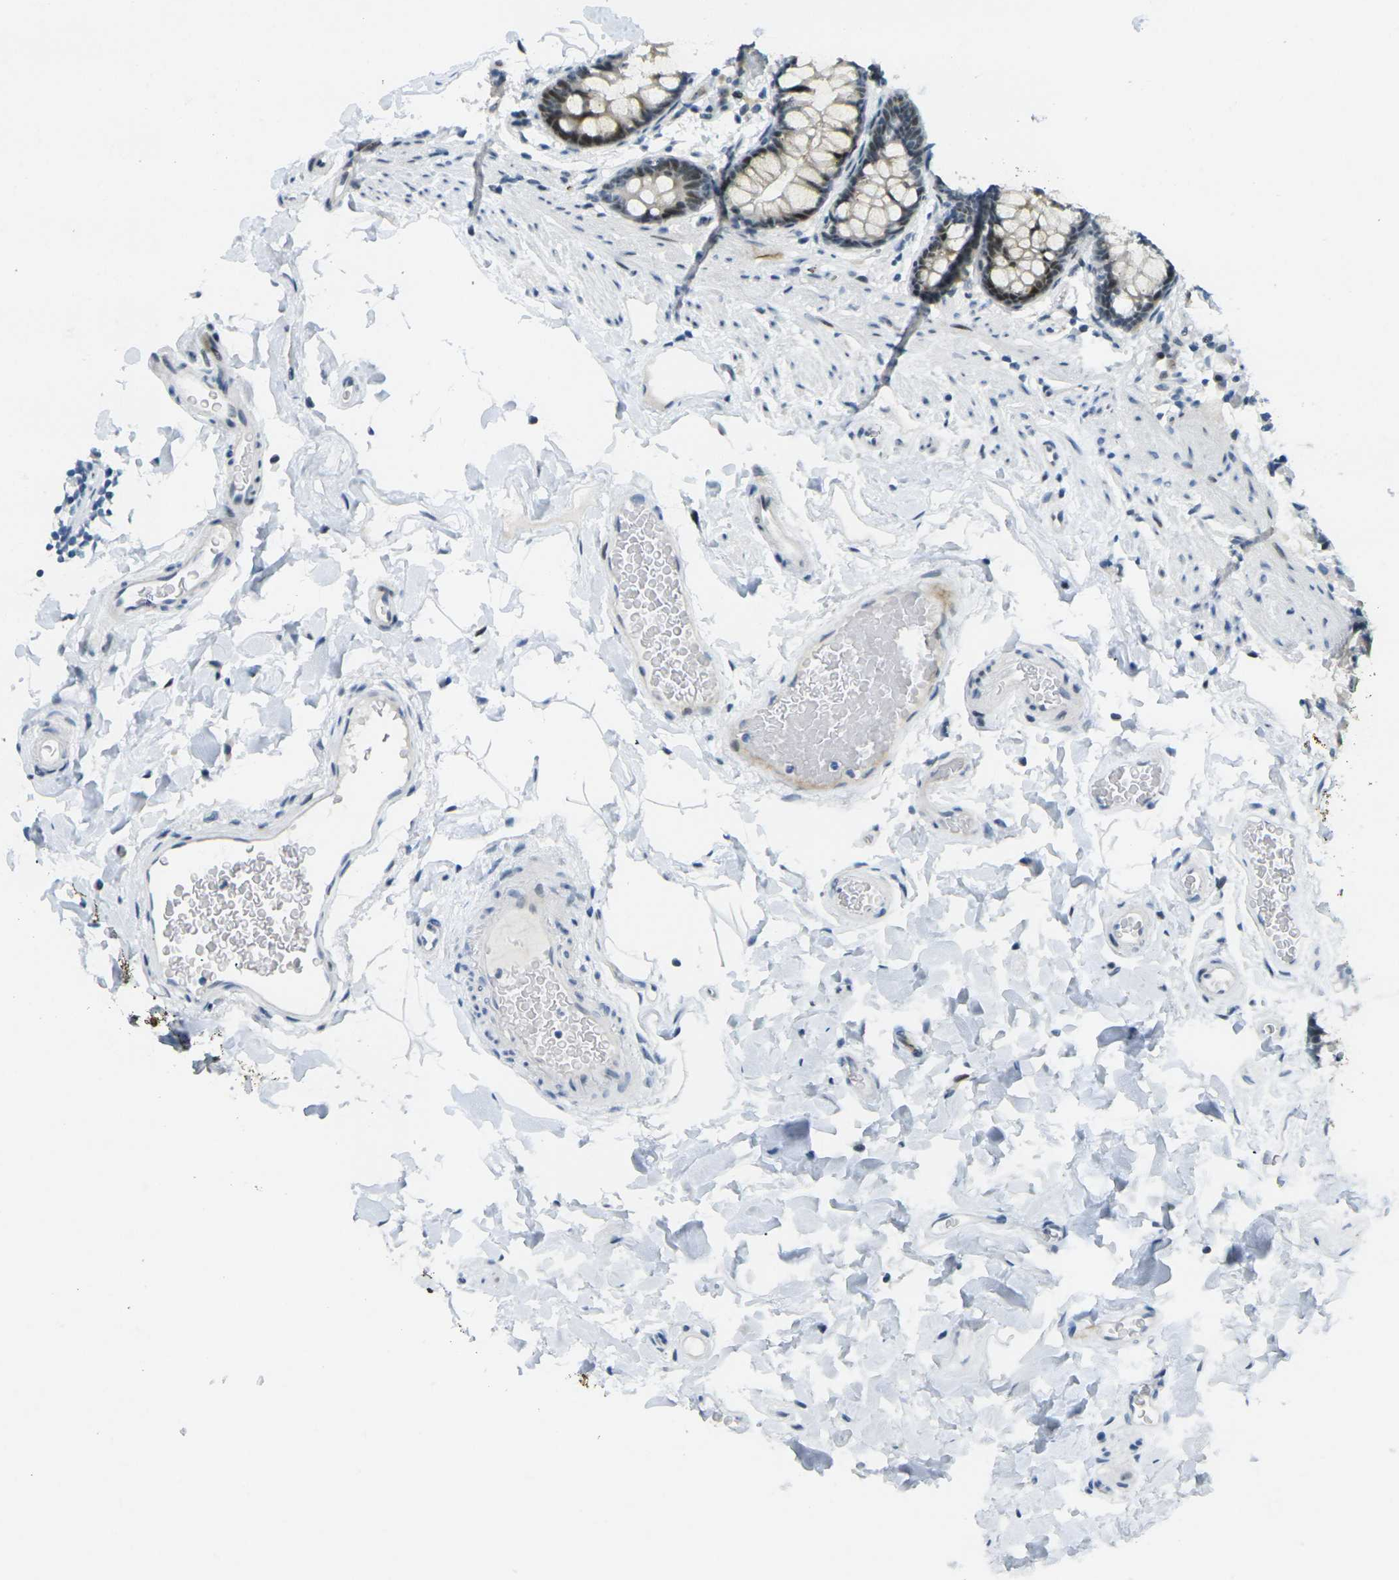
{"staining": {"intensity": "negative", "quantity": "none", "location": "none"}, "tissue": "colon", "cell_type": "Endothelial cells", "image_type": "normal", "snomed": [{"axis": "morphology", "description": "Normal tissue, NOS"}, {"axis": "topography", "description": "Colon"}], "caption": "A histopathology image of human colon is negative for staining in endothelial cells. The staining was performed using DAB to visualize the protein expression in brown, while the nuclei were stained in blue with hematoxylin (Magnification: 20x).", "gene": "UBE2C", "patient": {"sex": "female", "age": 80}}